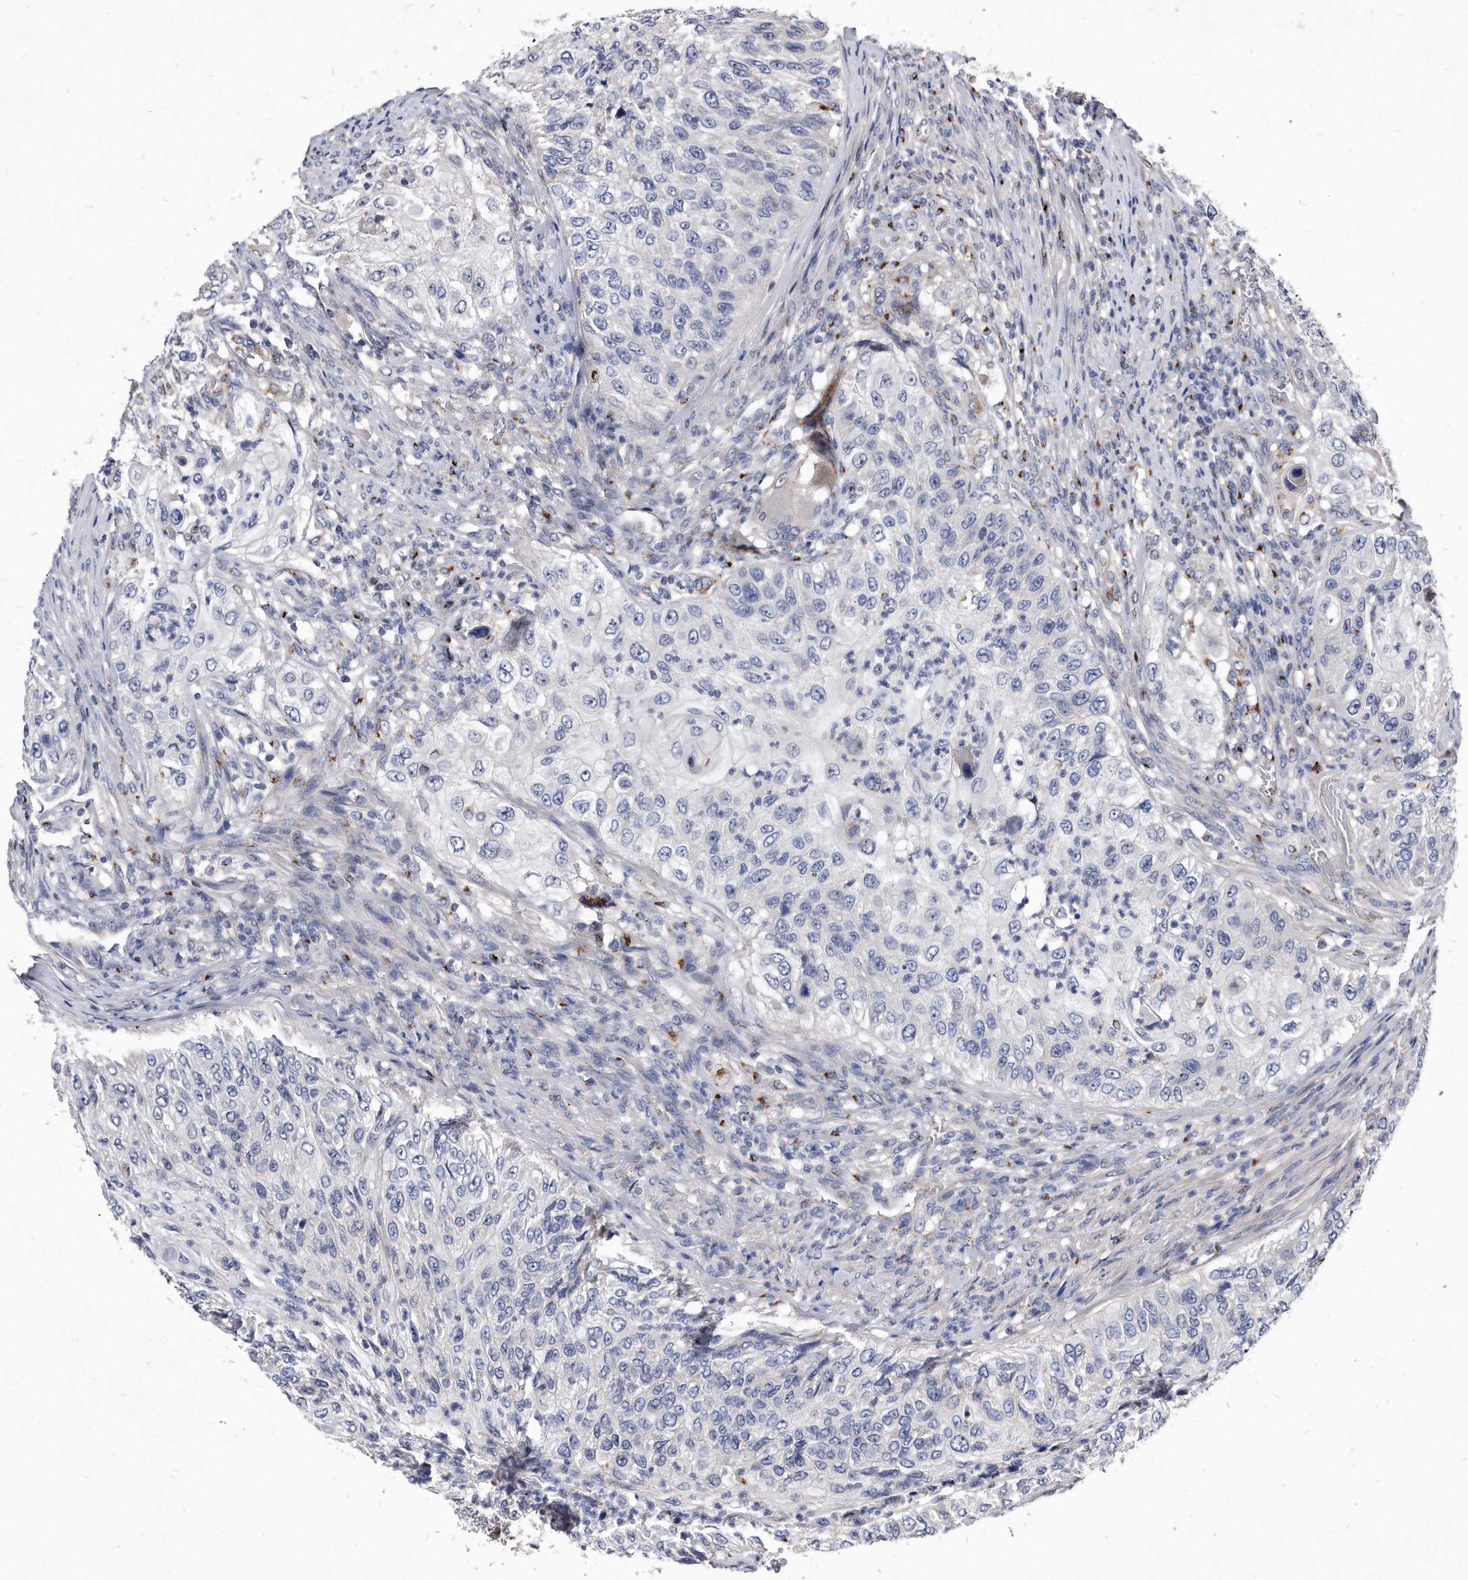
{"staining": {"intensity": "negative", "quantity": "none", "location": "none"}, "tissue": "urothelial cancer", "cell_type": "Tumor cells", "image_type": "cancer", "snomed": [{"axis": "morphology", "description": "Urothelial carcinoma, High grade"}, {"axis": "topography", "description": "Urinary bladder"}], "caption": "Immunohistochemical staining of urothelial carcinoma (high-grade) demonstrates no significant staining in tumor cells.", "gene": "MGAT4A", "patient": {"sex": "female", "age": 60}}